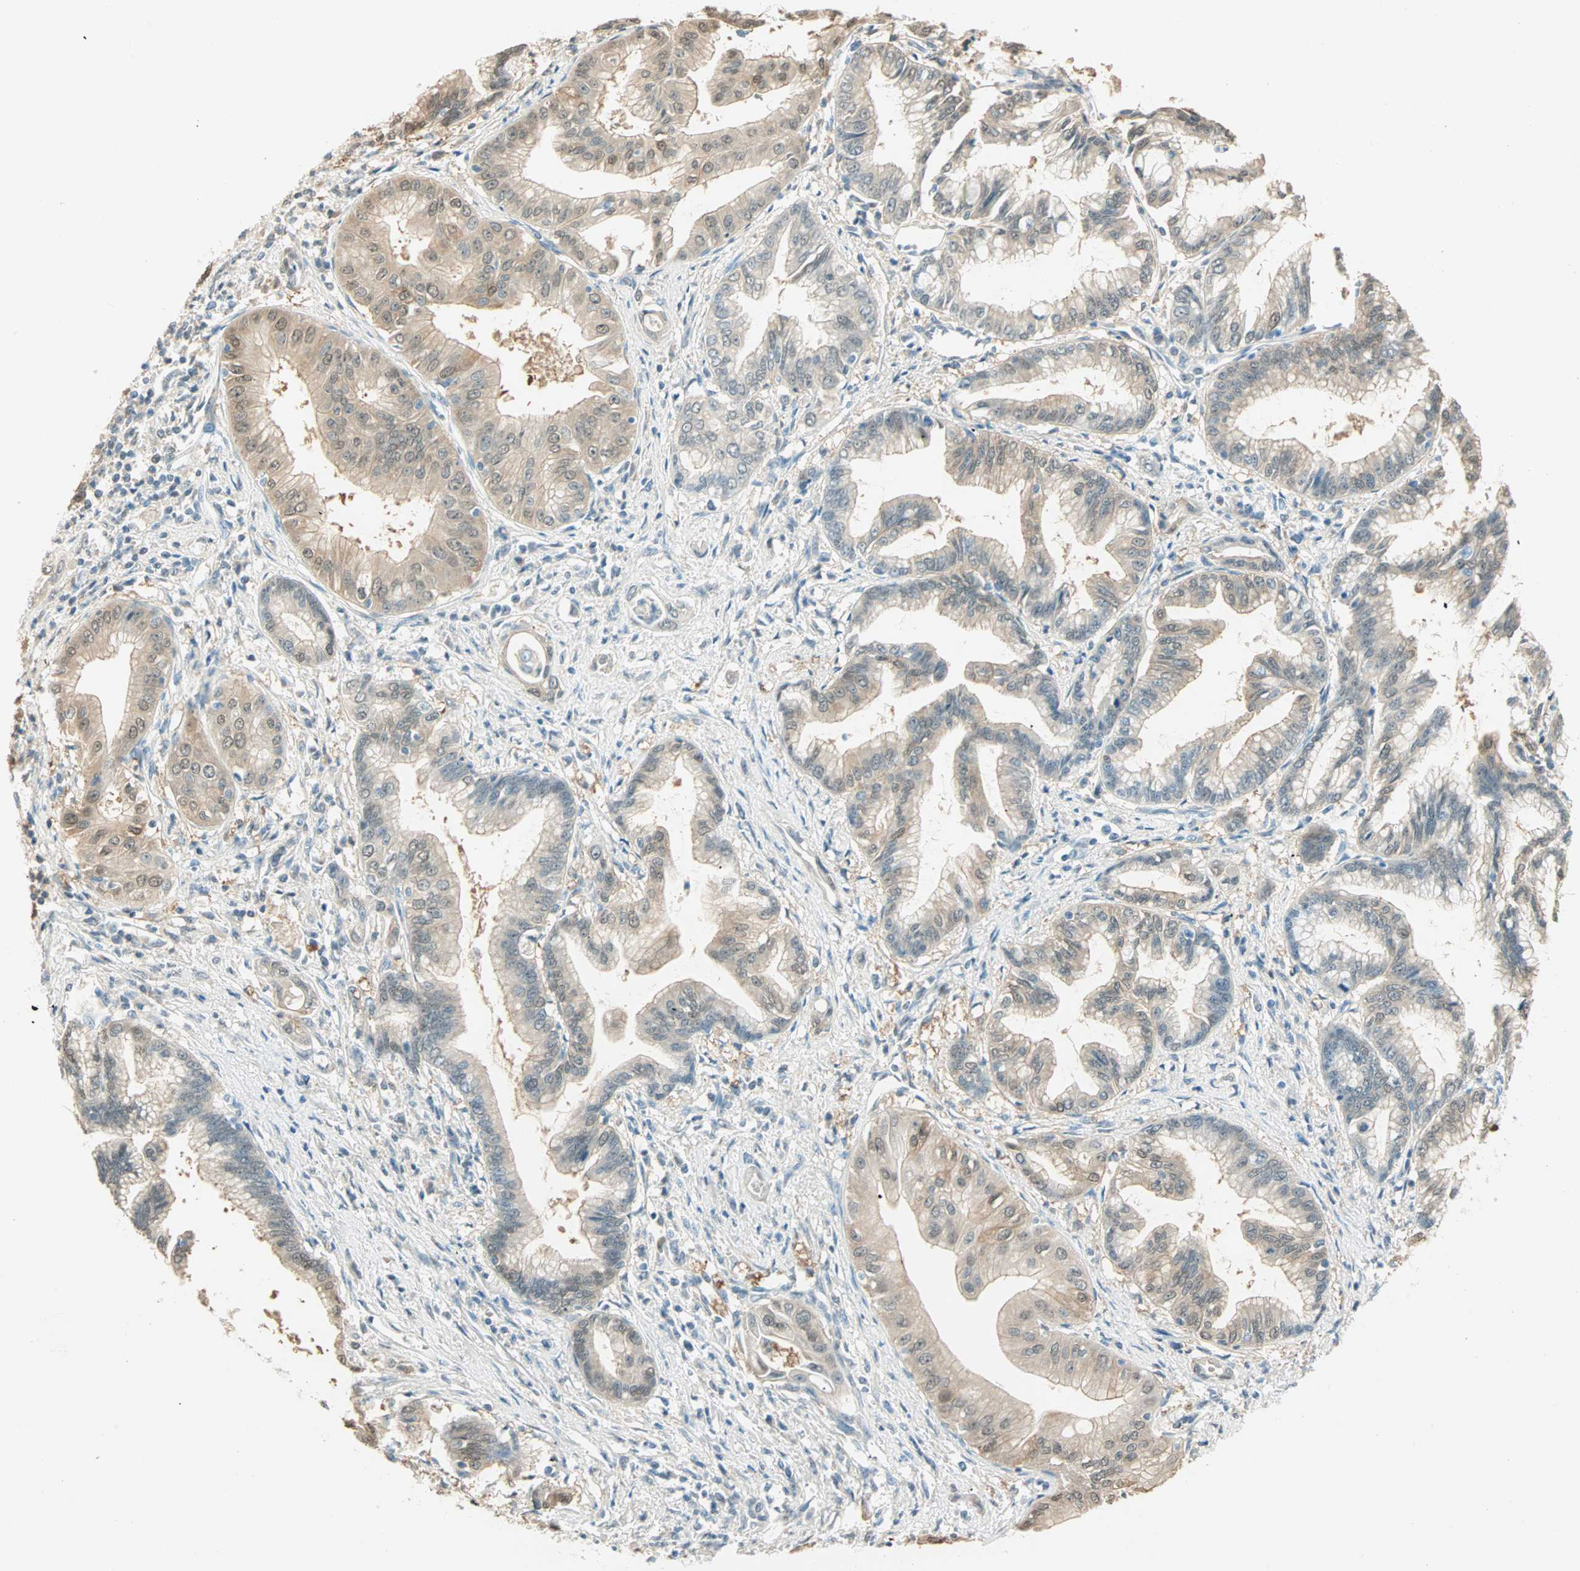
{"staining": {"intensity": "moderate", "quantity": "25%-75%", "location": "cytoplasmic/membranous,nuclear"}, "tissue": "pancreatic cancer", "cell_type": "Tumor cells", "image_type": "cancer", "snomed": [{"axis": "morphology", "description": "Adenocarcinoma, NOS"}, {"axis": "topography", "description": "Pancreas"}], "caption": "An IHC image of neoplastic tissue is shown. Protein staining in brown highlights moderate cytoplasmic/membranous and nuclear positivity in pancreatic cancer (adenocarcinoma) within tumor cells. (brown staining indicates protein expression, while blue staining denotes nuclei).", "gene": "S100A1", "patient": {"sex": "female", "age": 64}}